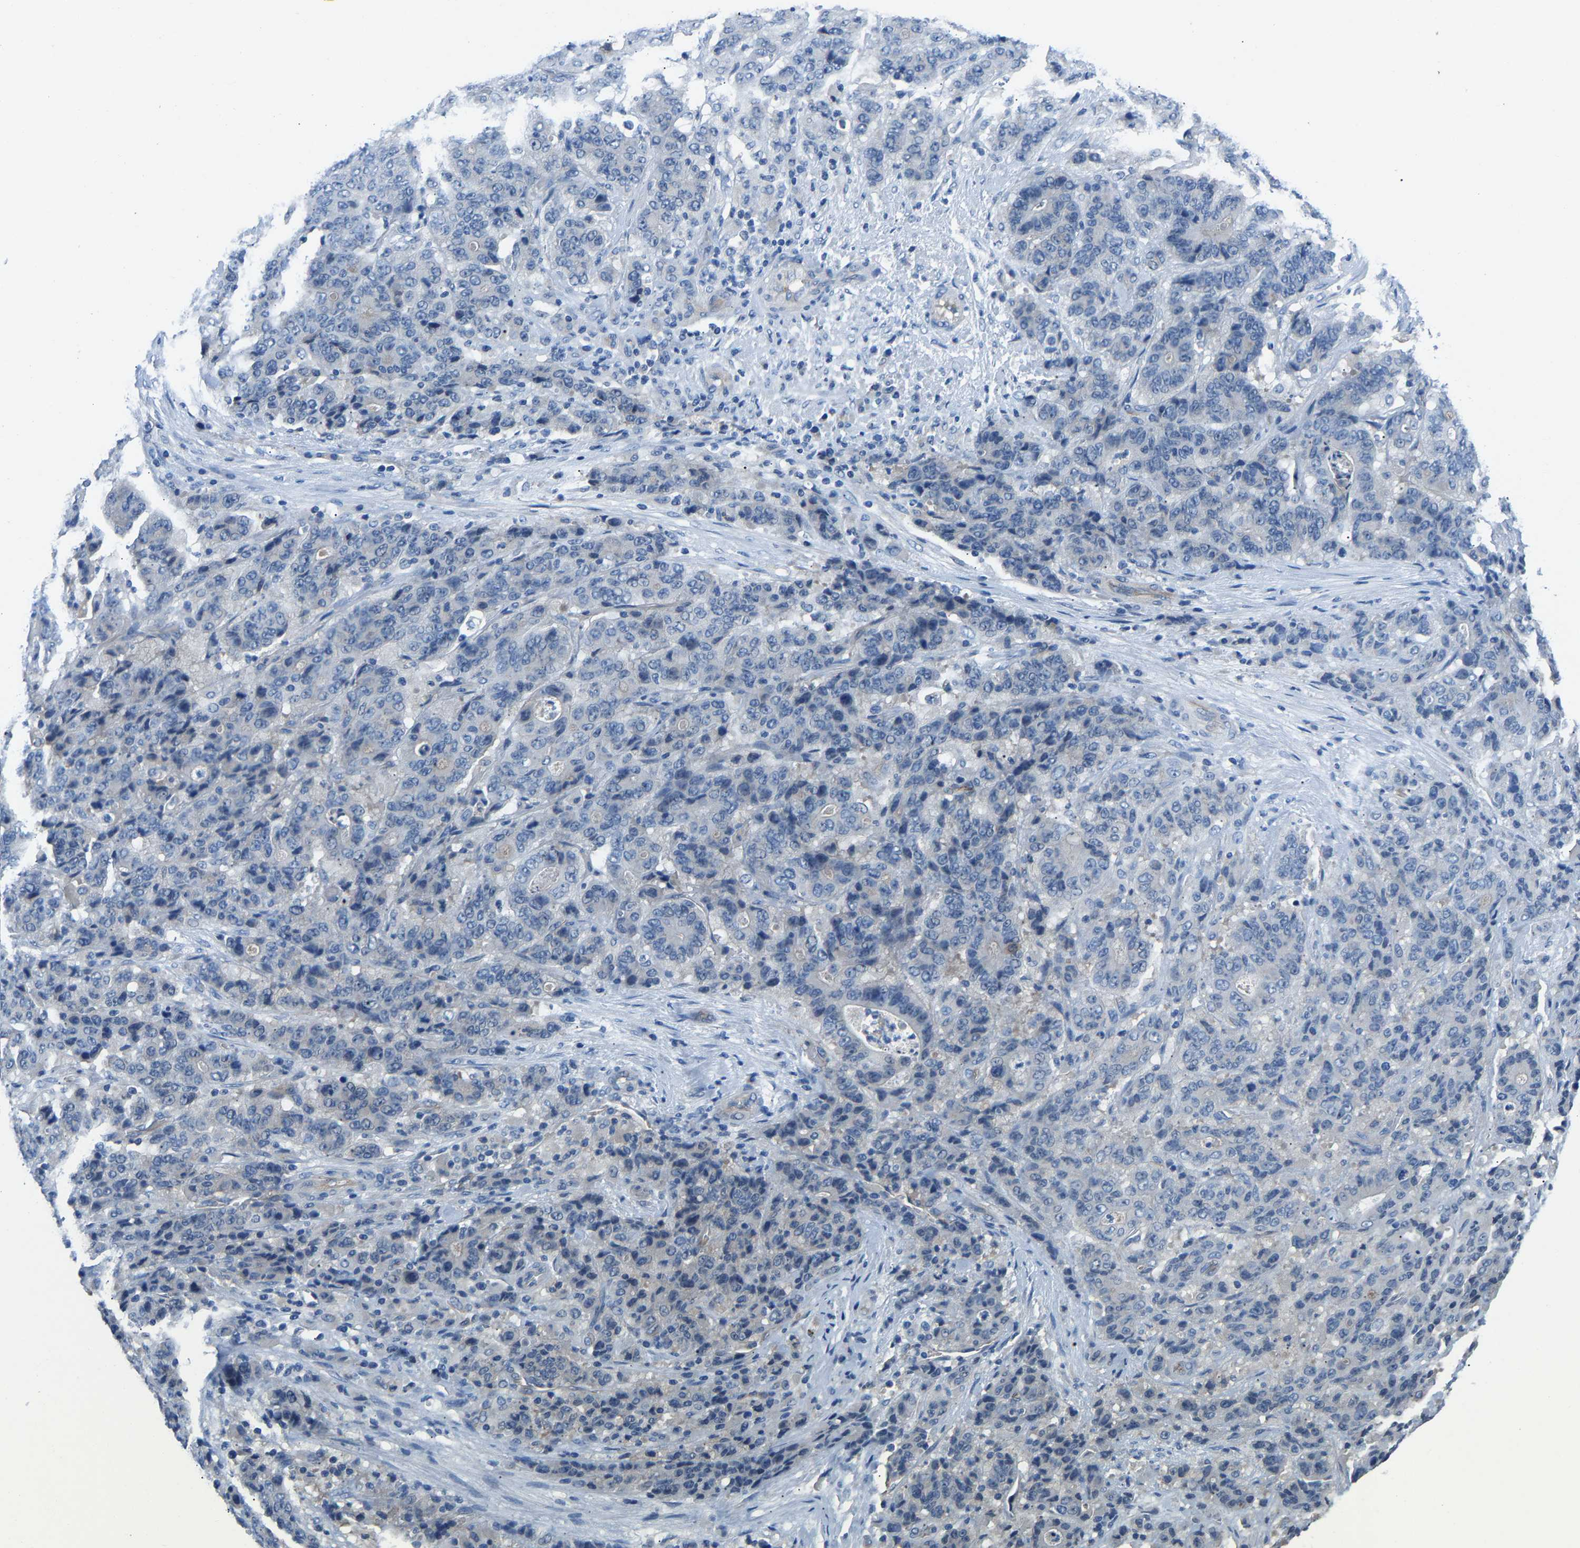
{"staining": {"intensity": "negative", "quantity": "none", "location": "none"}, "tissue": "stomach cancer", "cell_type": "Tumor cells", "image_type": "cancer", "snomed": [{"axis": "morphology", "description": "Adenocarcinoma, NOS"}, {"axis": "topography", "description": "Stomach"}], "caption": "IHC micrograph of neoplastic tissue: human stomach cancer (adenocarcinoma) stained with DAB demonstrates no significant protein positivity in tumor cells.", "gene": "DNAAF5", "patient": {"sex": "female", "age": 73}}